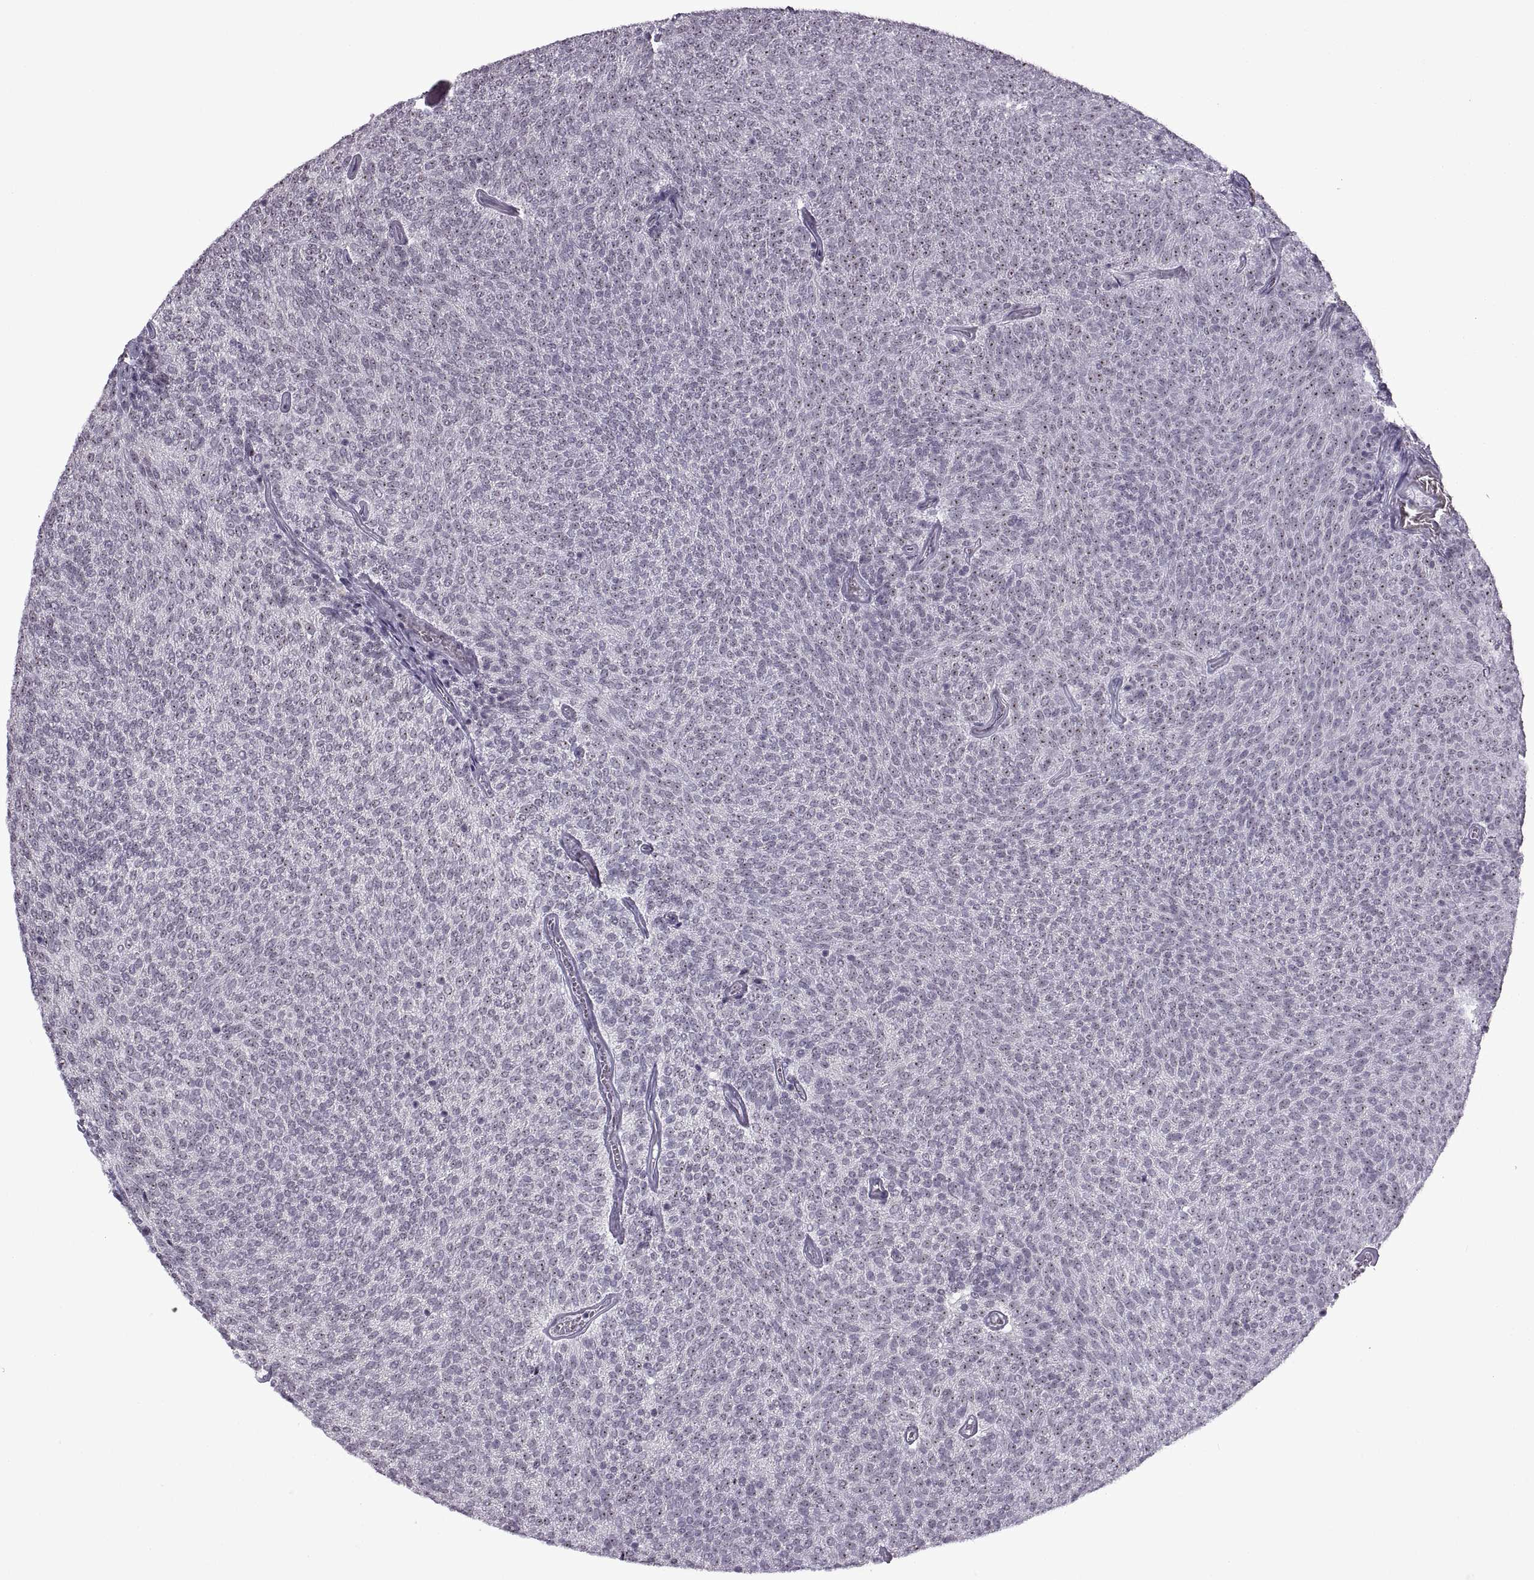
{"staining": {"intensity": "weak", "quantity": "<25%", "location": "nuclear"}, "tissue": "urothelial cancer", "cell_type": "Tumor cells", "image_type": "cancer", "snomed": [{"axis": "morphology", "description": "Urothelial carcinoma, Low grade"}, {"axis": "topography", "description": "Urinary bladder"}], "caption": "A photomicrograph of human urothelial carcinoma (low-grade) is negative for staining in tumor cells.", "gene": "SINHCAF", "patient": {"sex": "male", "age": 77}}